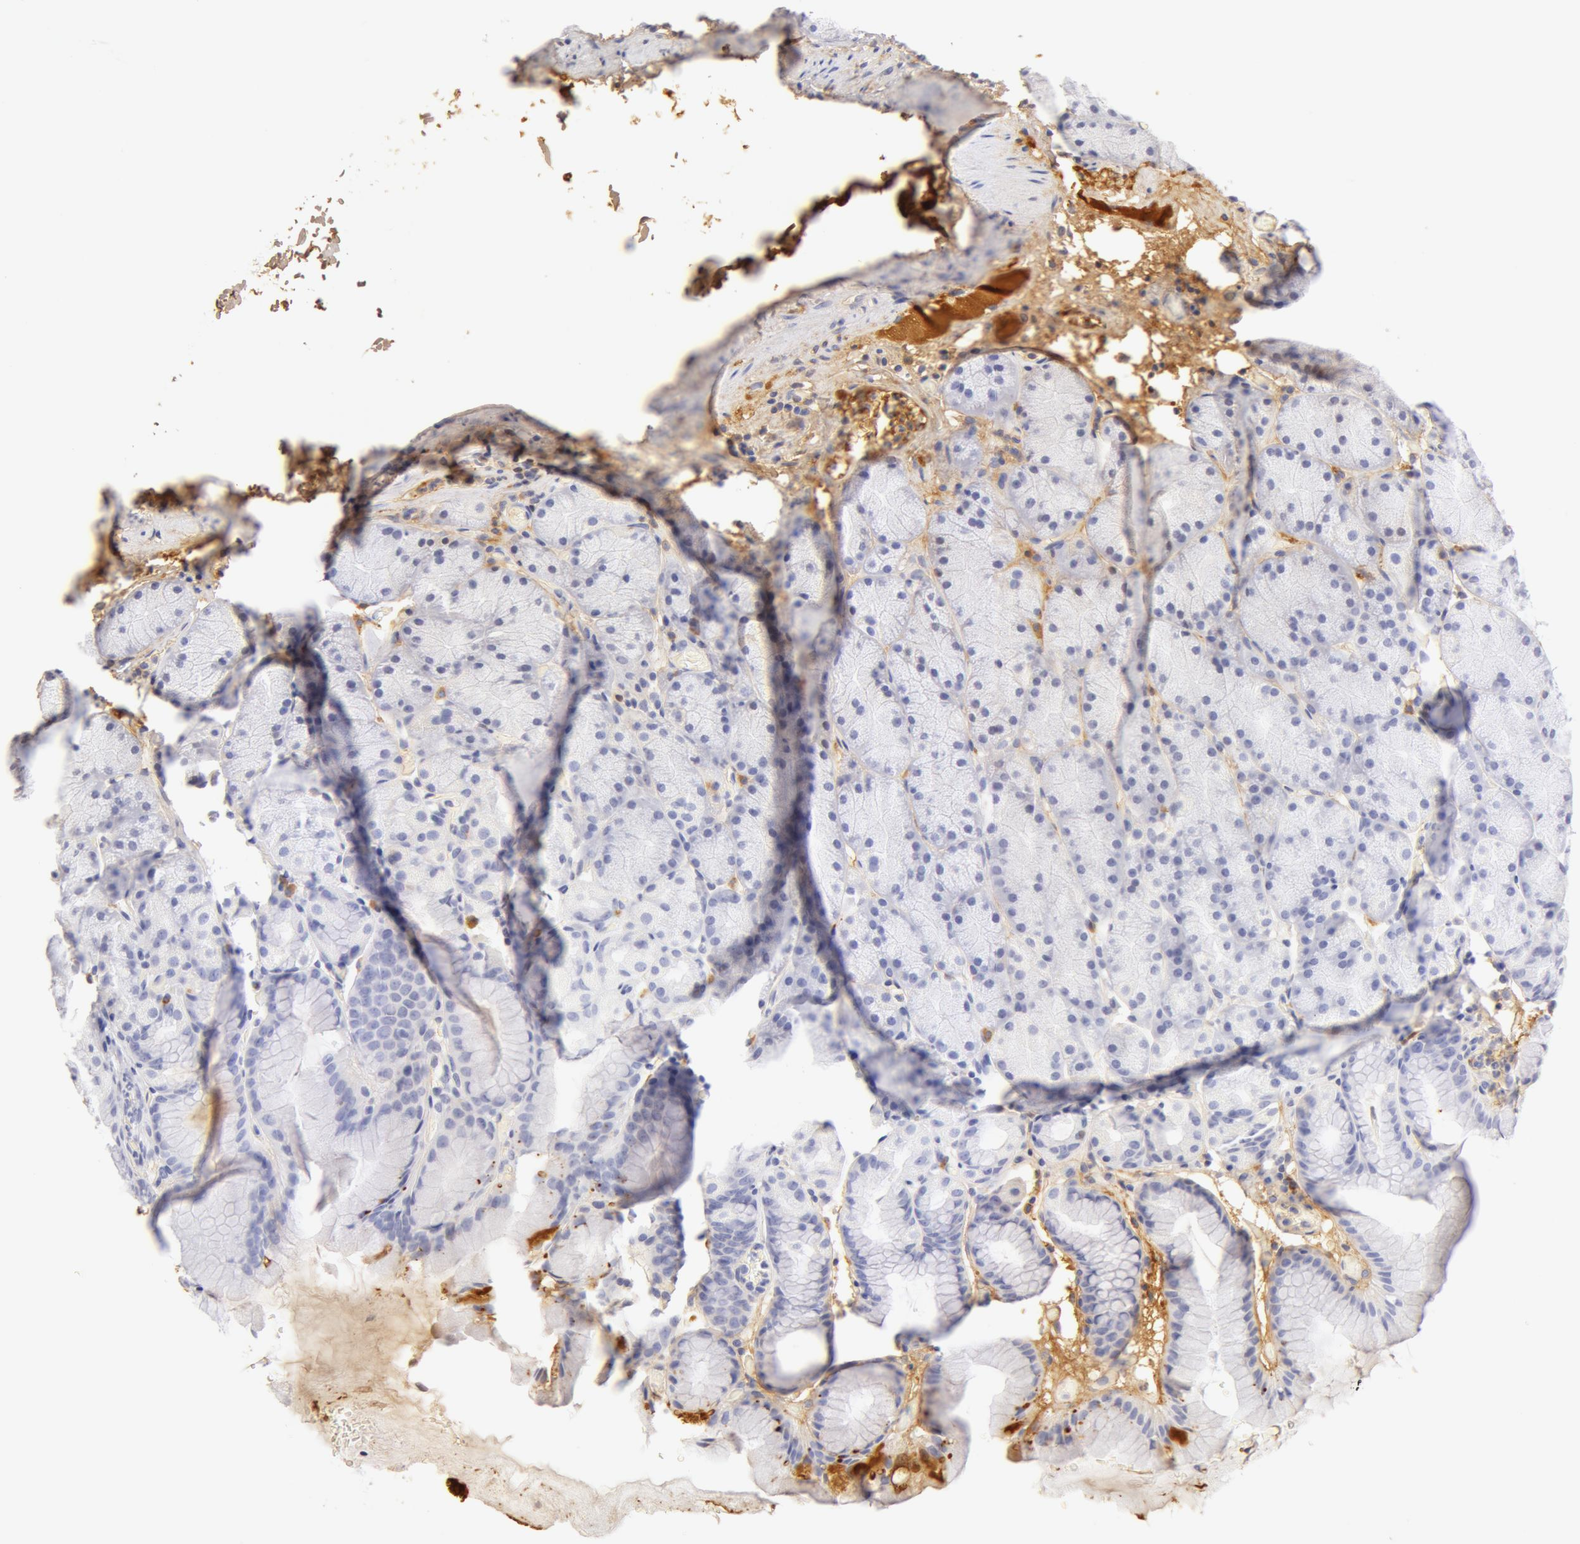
{"staining": {"intensity": "negative", "quantity": "none", "location": "none"}, "tissue": "stomach", "cell_type": "Glandular cells", "image_type": "normal", "snomed": [{"axis": "morphology", "description": "Normal tissue, NOS"}, {"axis": "topography", "description": "Stomach, upper"}], "caption": "The photomicrograph displays no staining of glandular cells in unremarkable stomach.", "gene": "AHSG", "patient": {"sex": "male", "age": 47}}